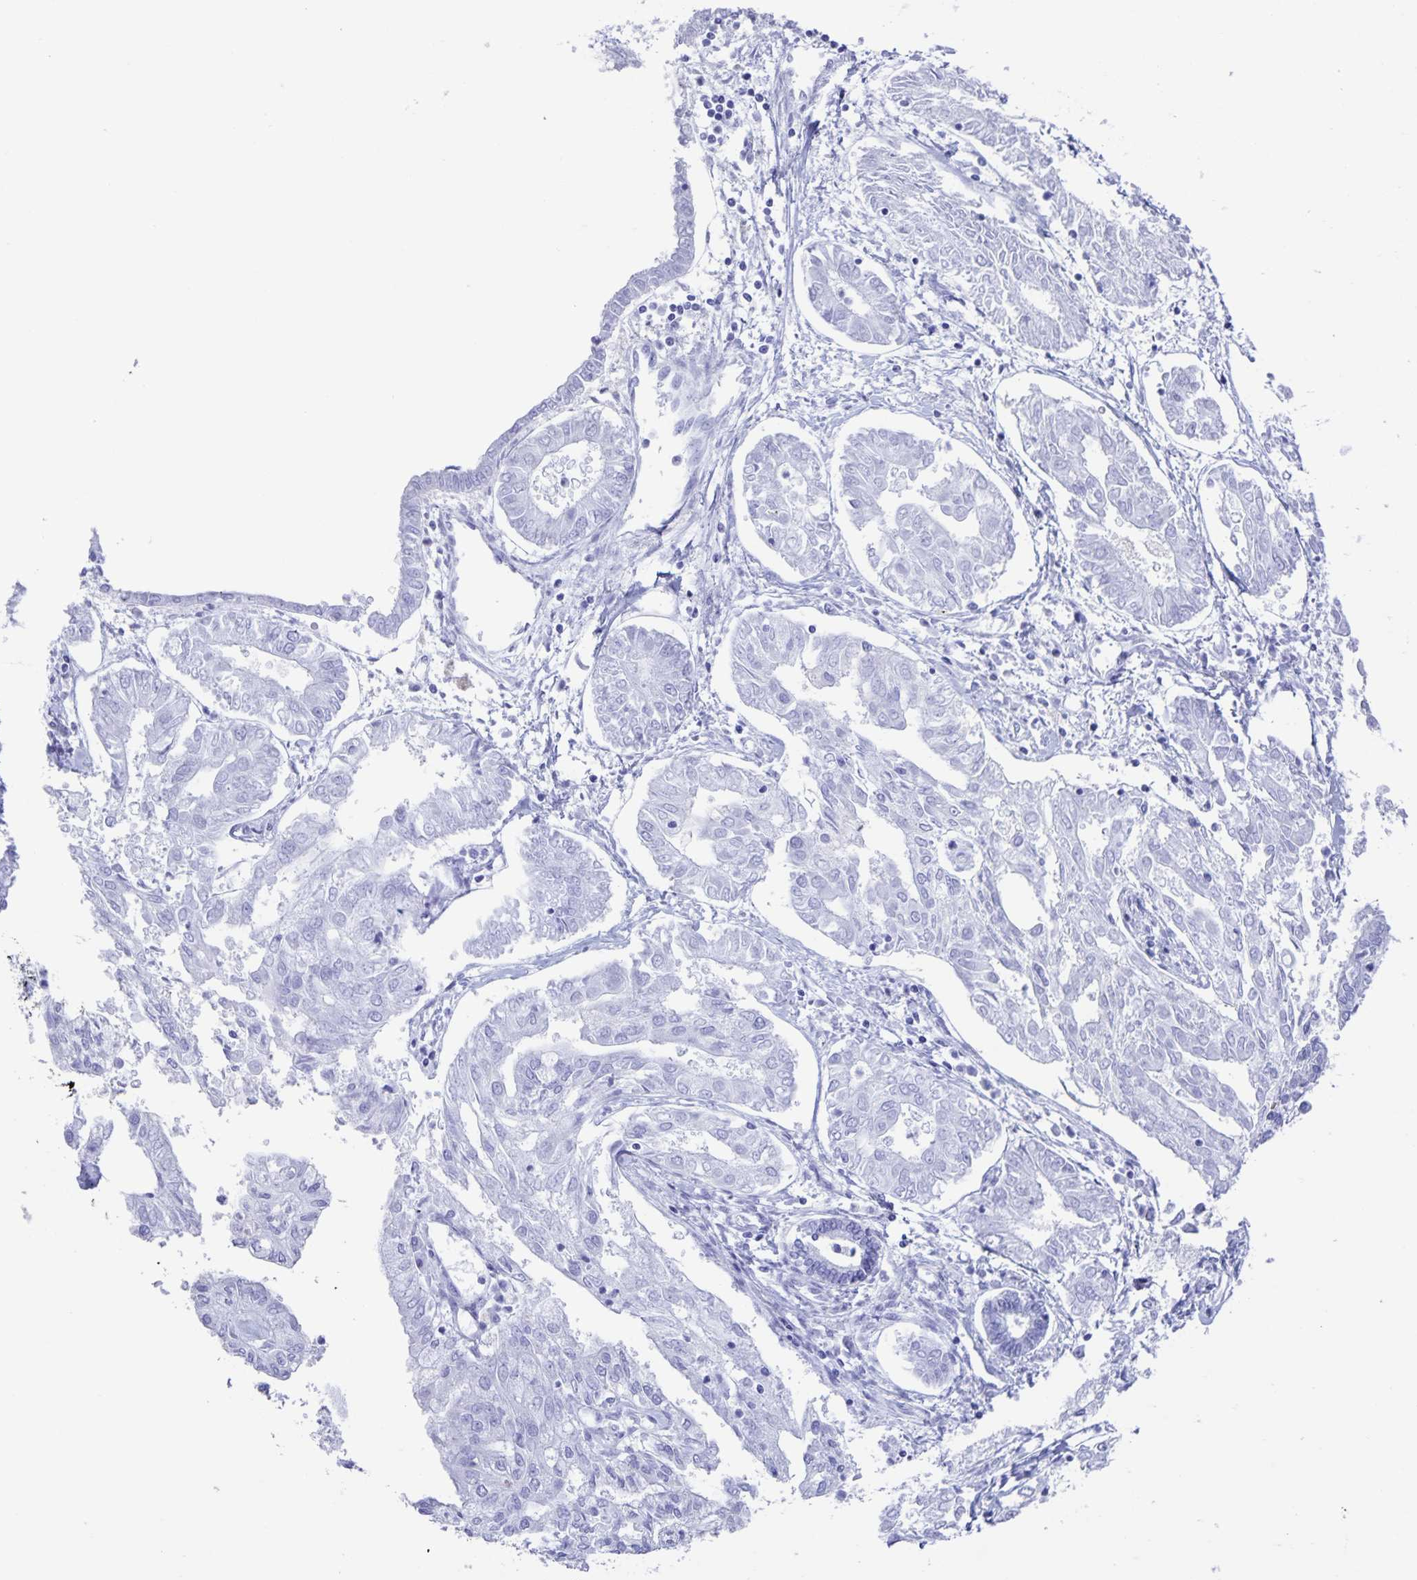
{"staining": {"intensity": "negative", "quantity": "none", "location": "none"}, "tissue": "endometrial cancer", "cell_type": "Tumor cells", "image_type": "cancer", "snomed": [{"axis": "morphology", "description": "Adenocarcinoma, NOS"}, {"axis": "topography", "description": "Endometrium"}], "caption": "Protein analysis of endometrial adenocarcinoma demonstrates no significant expression in tumor cells.", "gene": "AQP4", "patient": {"sex": "female", "age": 68}}